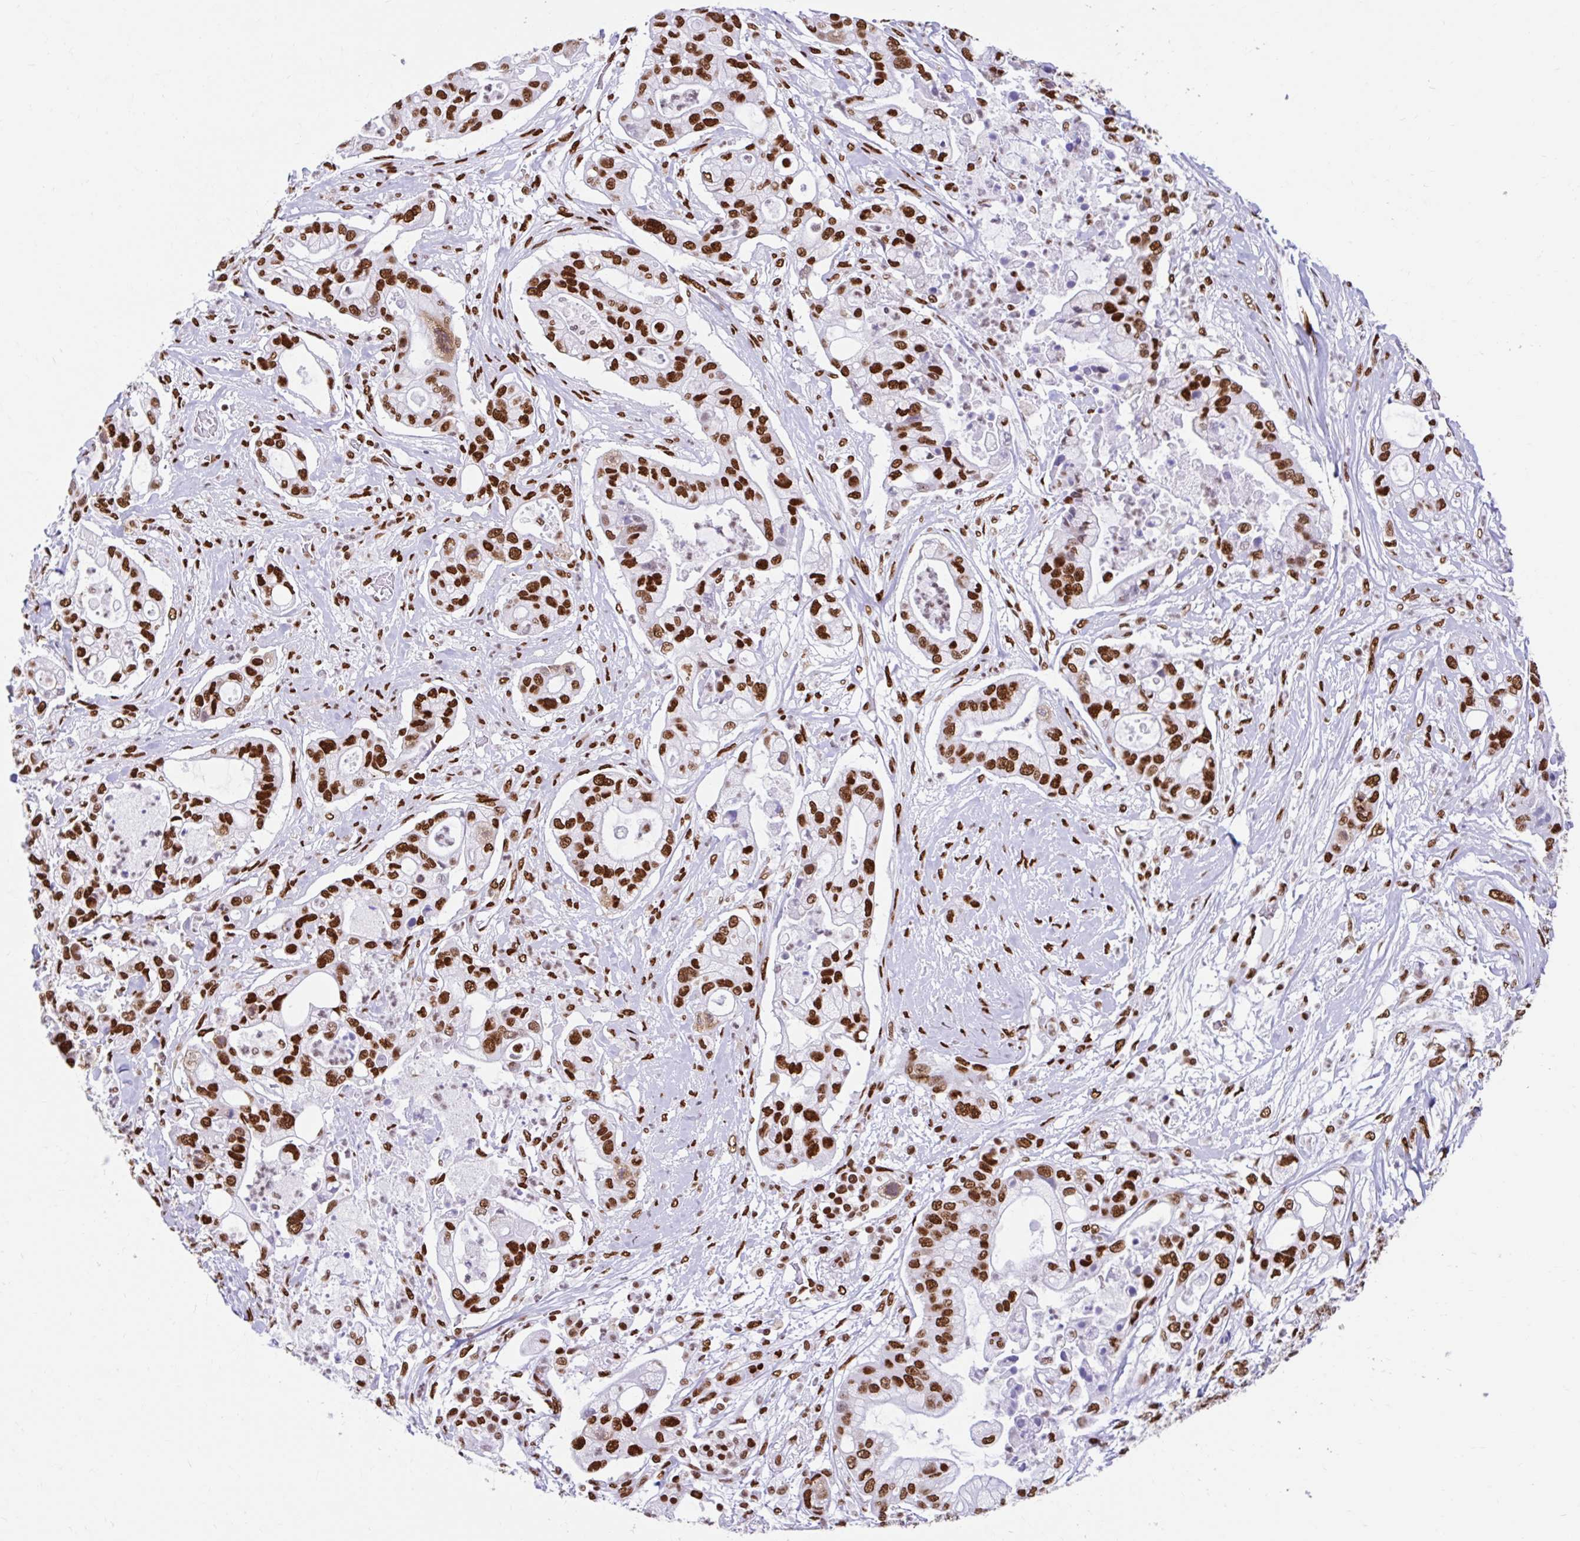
{"staining": {"intensity": "strong", "quantity": ">75%", "location": "nuclear"}, "tissue": "pancreatic cancer", "cell_type": "Tumor cells", "image_type": "cancer", "snomed": [{"axis": "morphology", "description": "Adenocarcinoma, NOS"}, {"axis": "topography", "description": "Pancreas"}], "caption": "Protein staining of adenocarcinoma (pancreatic) tissue reveals strong nuclear positivity in about >75% of tumor cells.", "gene": "KHDRBS1", "patient": {"sex": "female", "age": 69}}